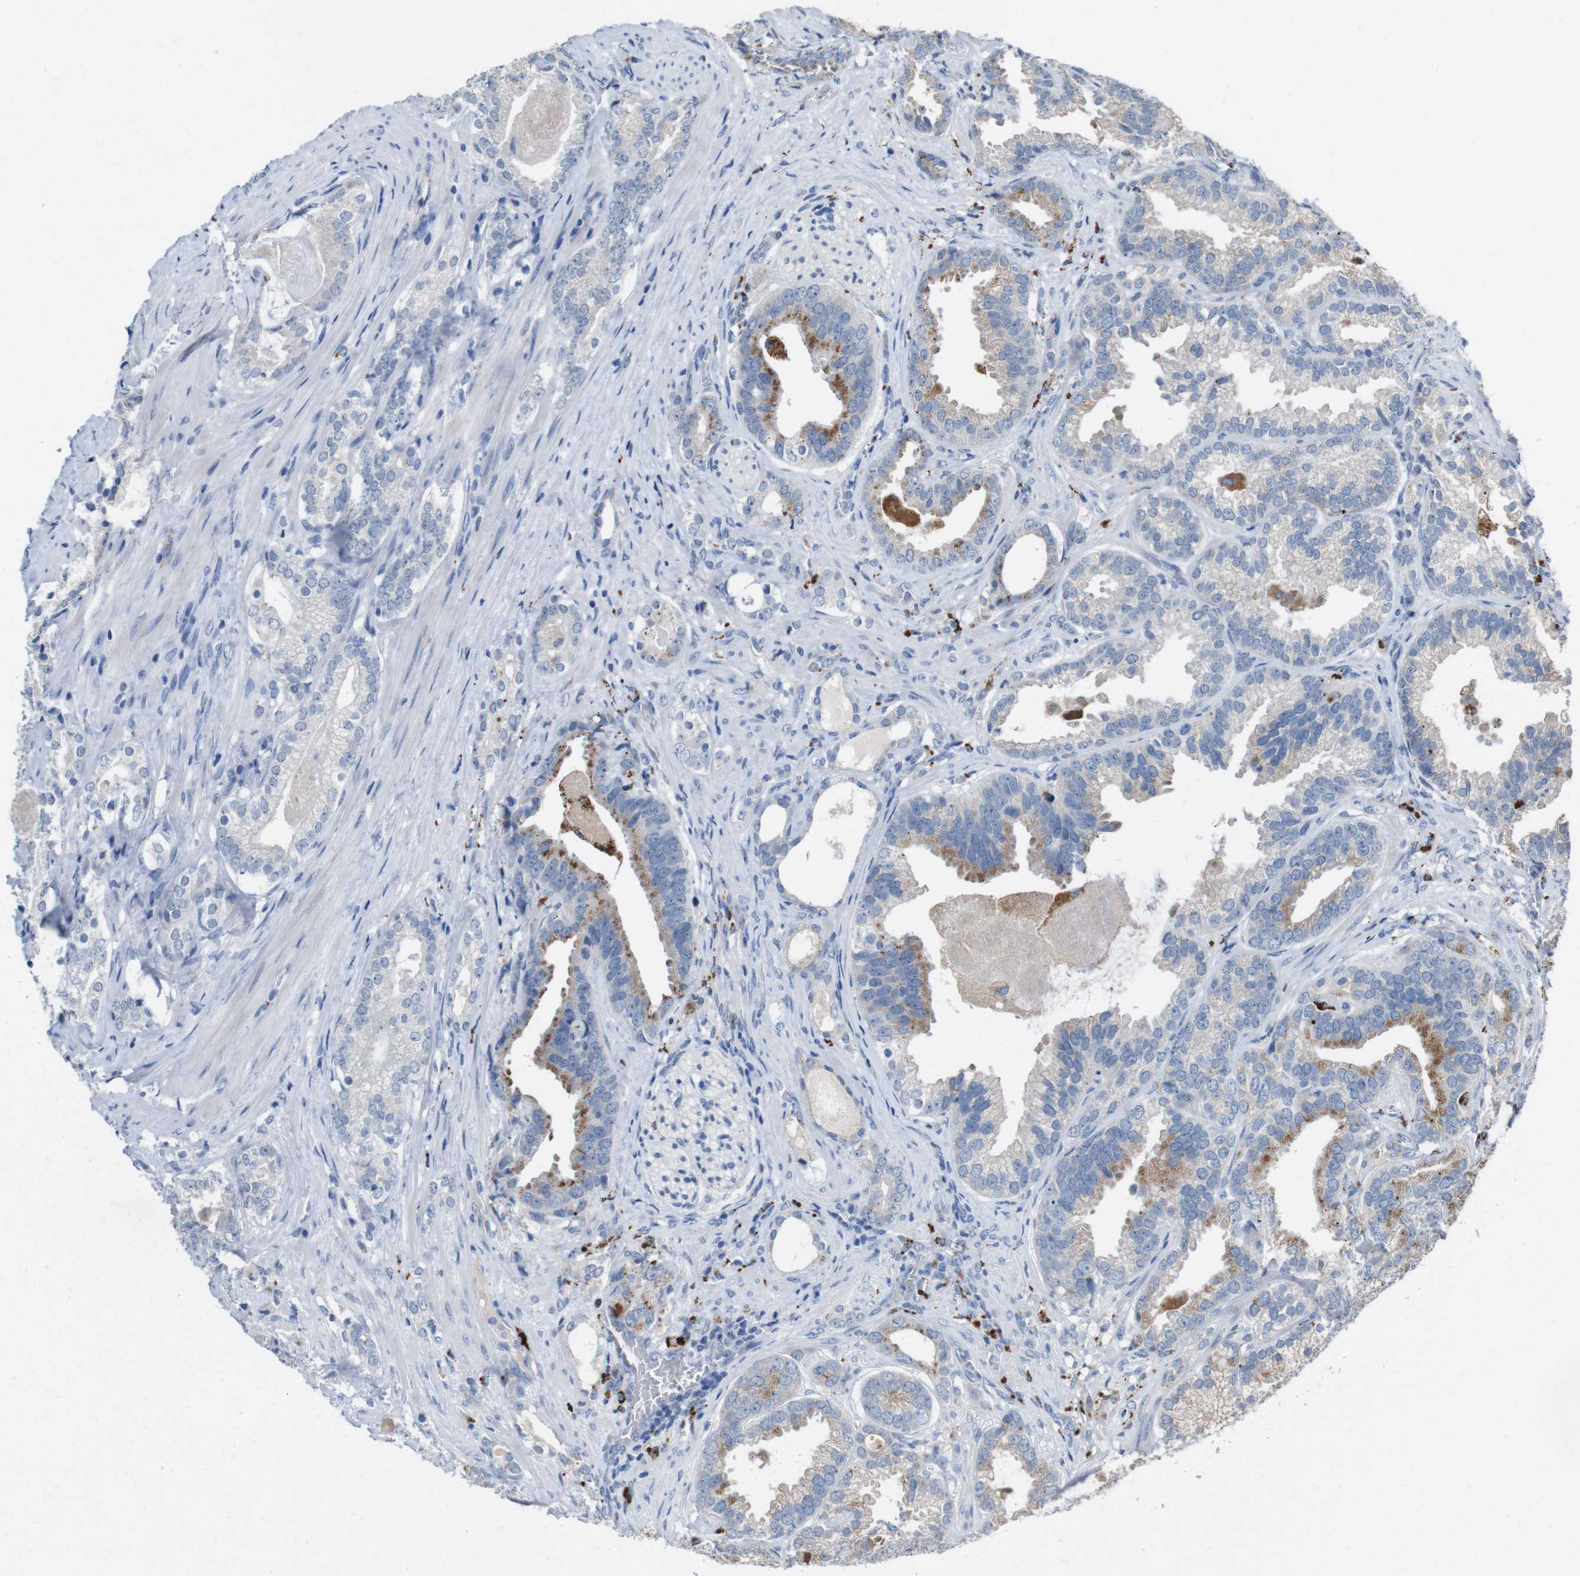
{"staining": {"intensity": "moderate", "quantity": "25%-75%", "location": "cytoplasmic/membranous"}, "tissue": "prostate cancer", "cell_type": "Tumor cells", "image_type": "cancer", "snomed": [{"axis": "morphology", "description": "Adenocarcinoma, Low grade"}, {"axis": "topography", "description": "Prostate"}], "caption": "This micrograph demonstrates prostate low-grade adenocarcinoma stained with immunohistochemistry (IHC) to label a protein in brown. The cytoplasmic/membranous of tumor cells show moderate positivity for the protein. Nuclei are counter-stained blue.", "gene": "SLC2A8", "patient": {"sex": "male", "age": 59}}